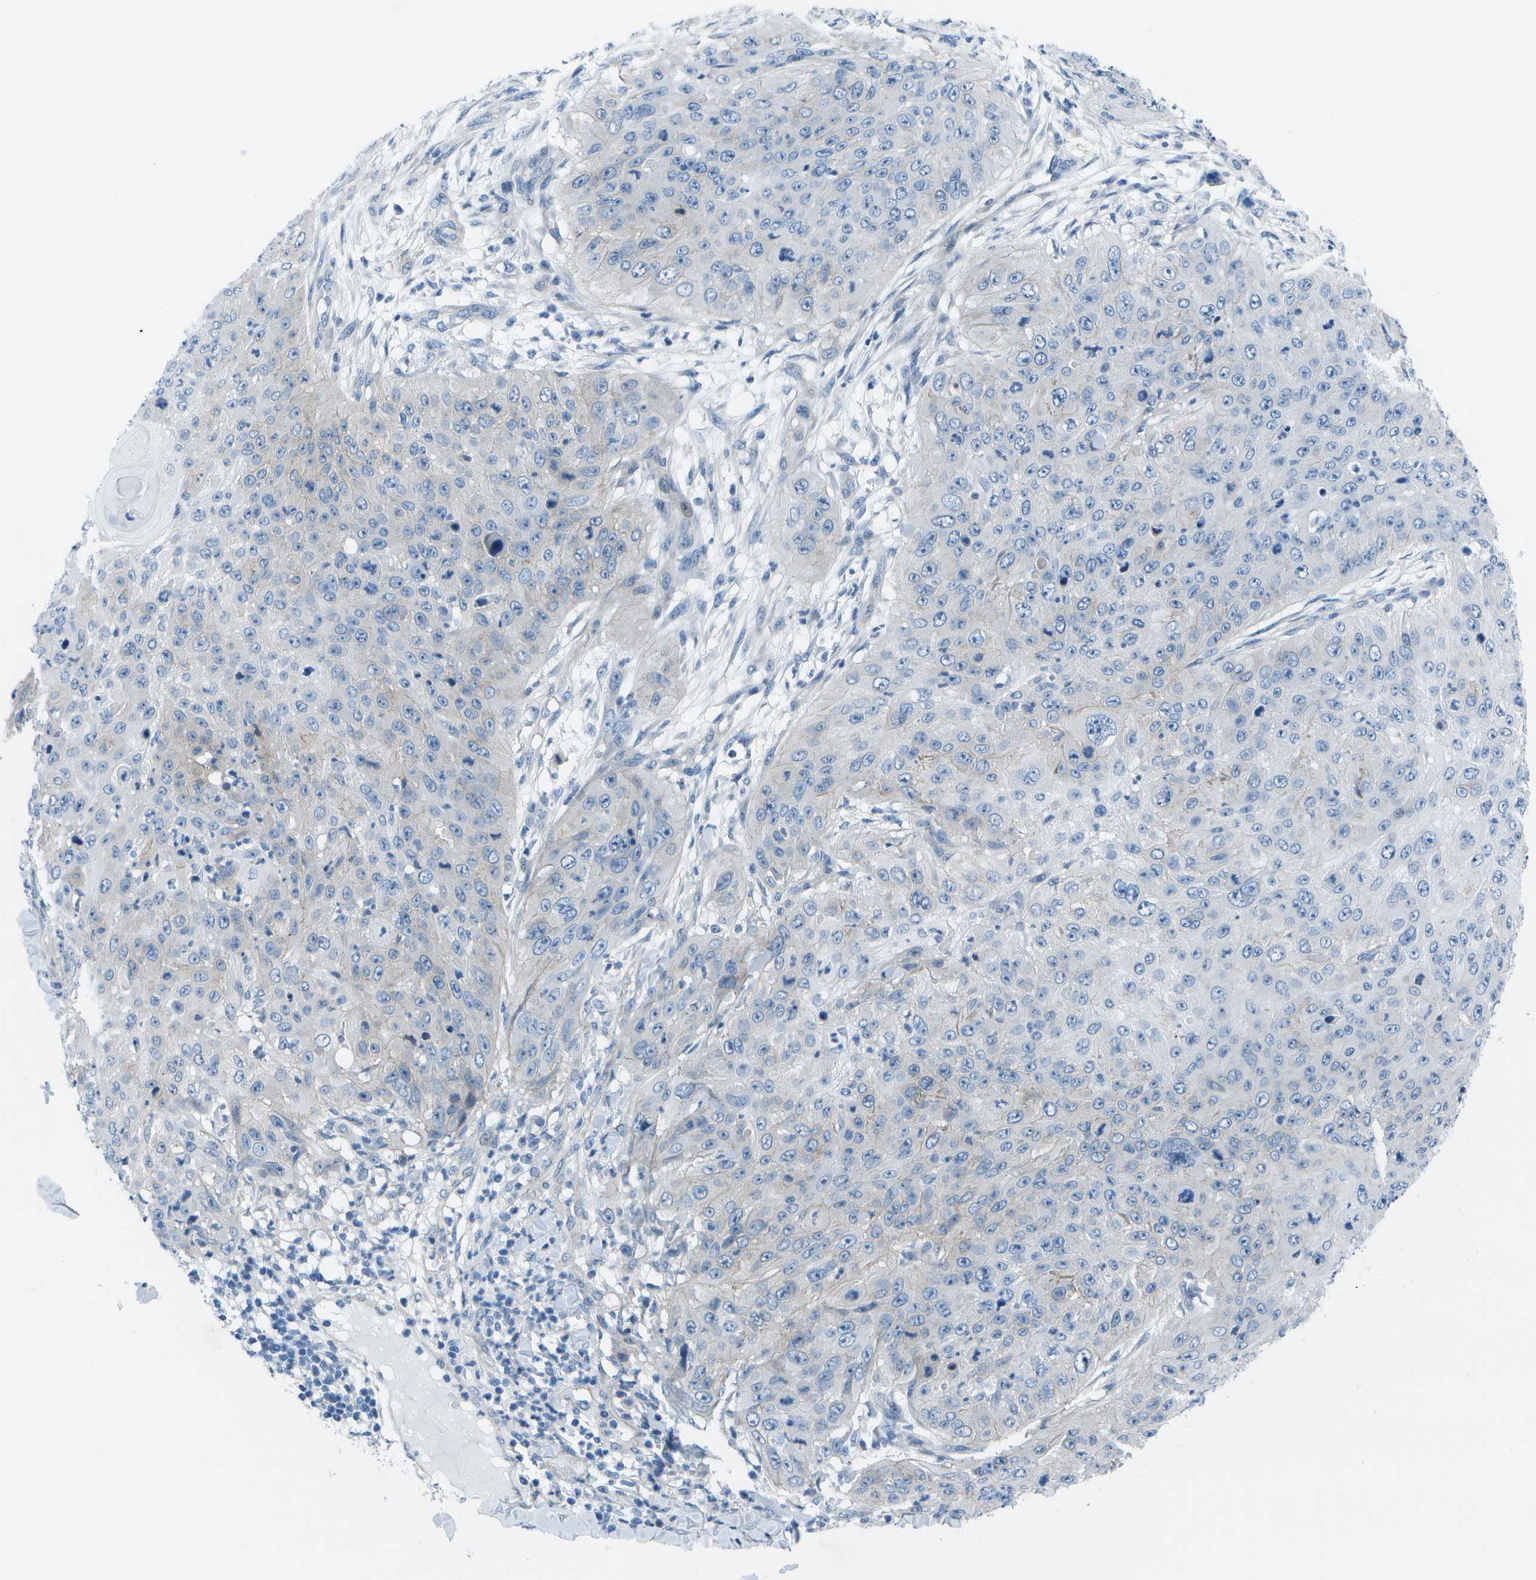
{"staining": {"intensity": "negative", "quantity": "none", "location": "none"}, "tissue": "skin cancer", "cell_type": "Tumor cells", "image_type": "cancer", "snomed": [{"axis": "morphology", "description": "Squamous cell carcinoma, NOS"}, {"axis": "topography", "description": "Skin"}], "caption": "Immunohistochemistry (IHC) of human skin cancer (squamous cell carcinoma) demonstrates no expression in tumor cells. (Stains: DAB immunohistochemistry with hematoxylin counter stain, Microscopy: brightfield microscopy at high magnification).", "gene": "SORBS3", "patient": {"sex": "female", "age": 80}}